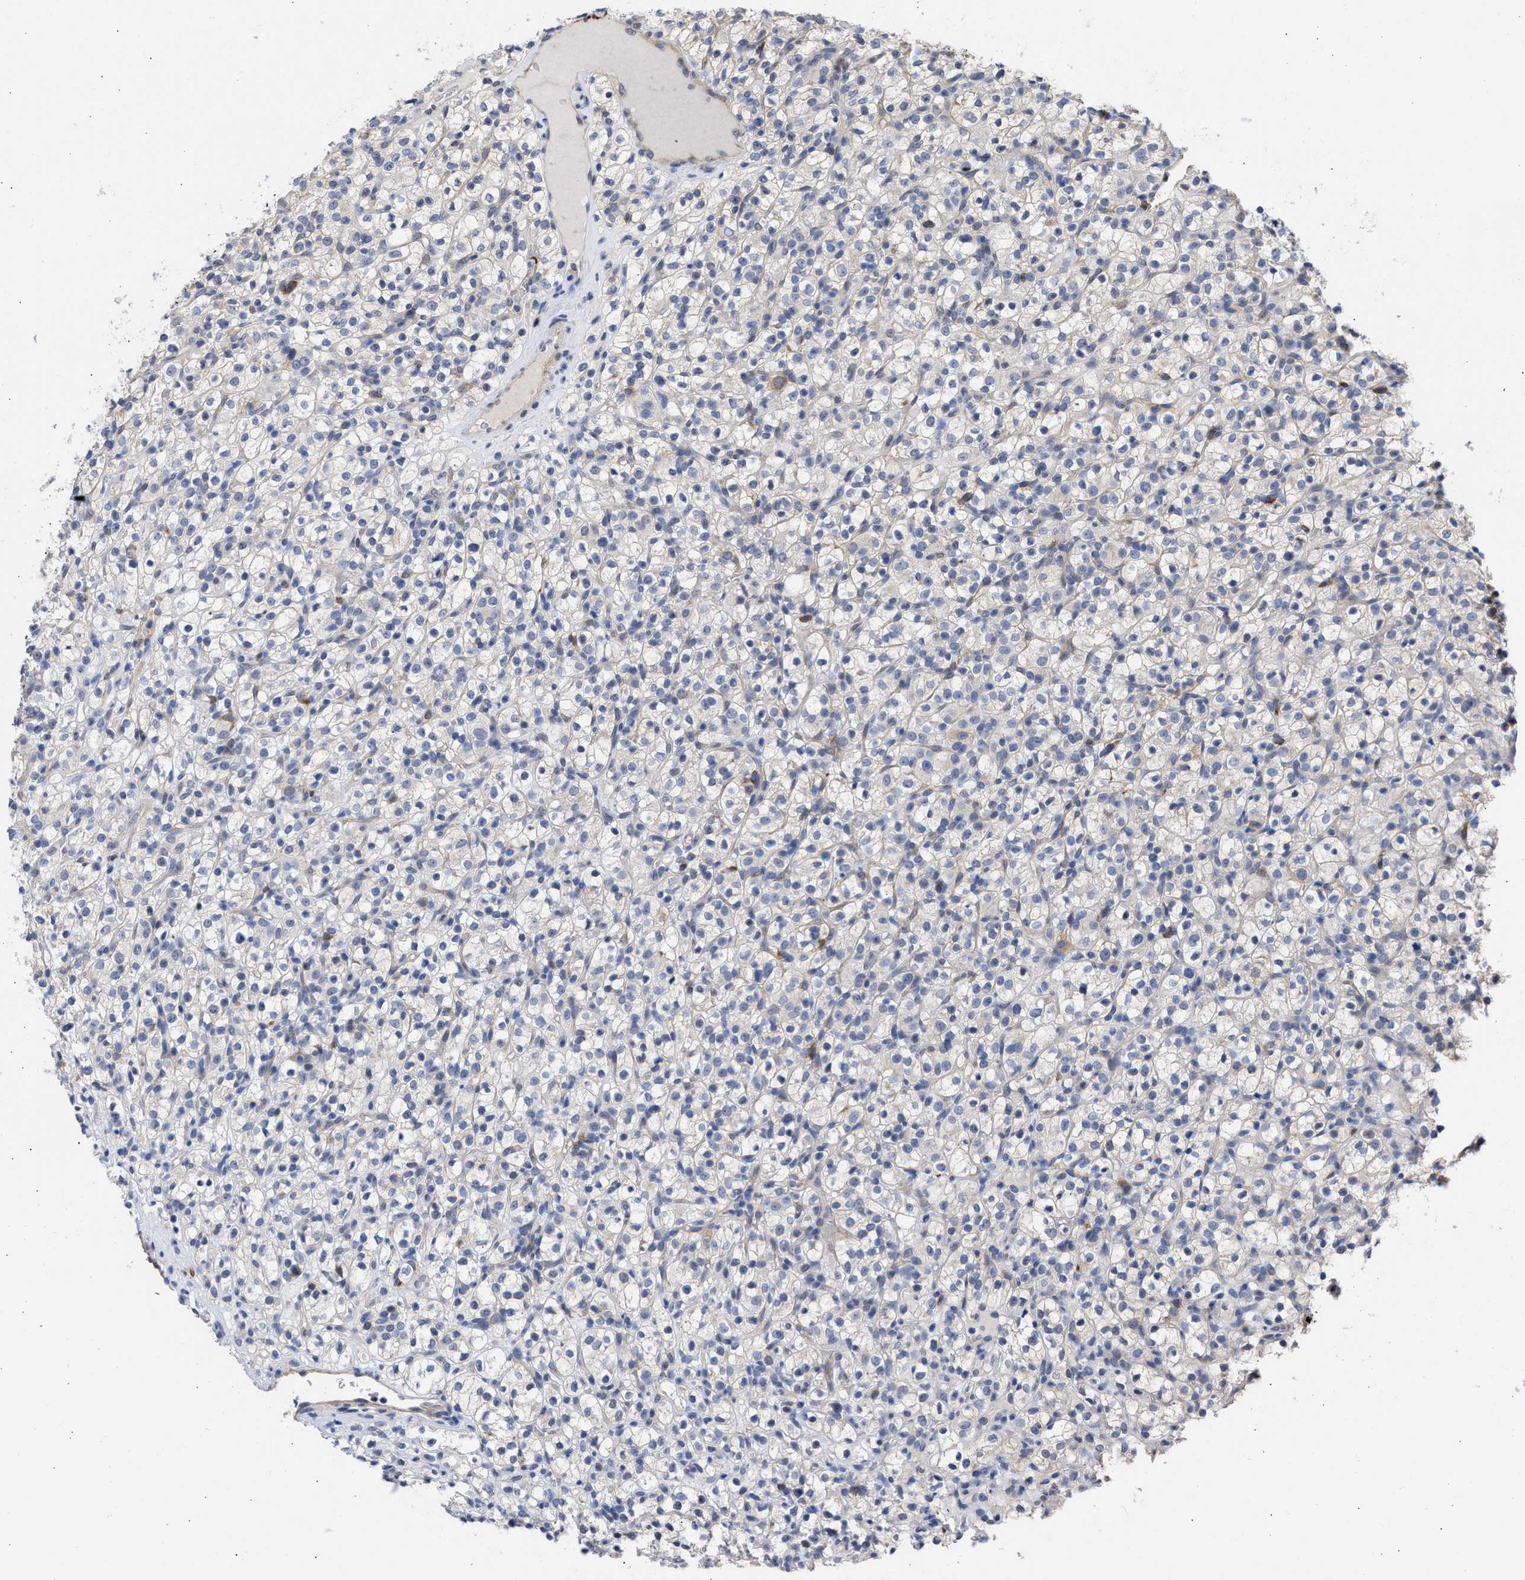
{"staining": {"intensity": "weak", "quantity": "<25%", "location": "cytoplasmic/membranous"}, "tissue": "renal cancer", "cell_type": "Tumor cells", "image_type": "cancer", "snomed": [{"axis": "morphology", "description": "Normal tissue, NOS"}, {"axis": "morphology", "description": "Adenocarcinoma, NOS"}, {"axis": "topography", "description": "Kidney"}], "caption": "An image of renal cancer stained for a protein reveals no brown staining in tumor cells.", "gene": "THRA", "patient": {"sex": "female", "age": 72}}